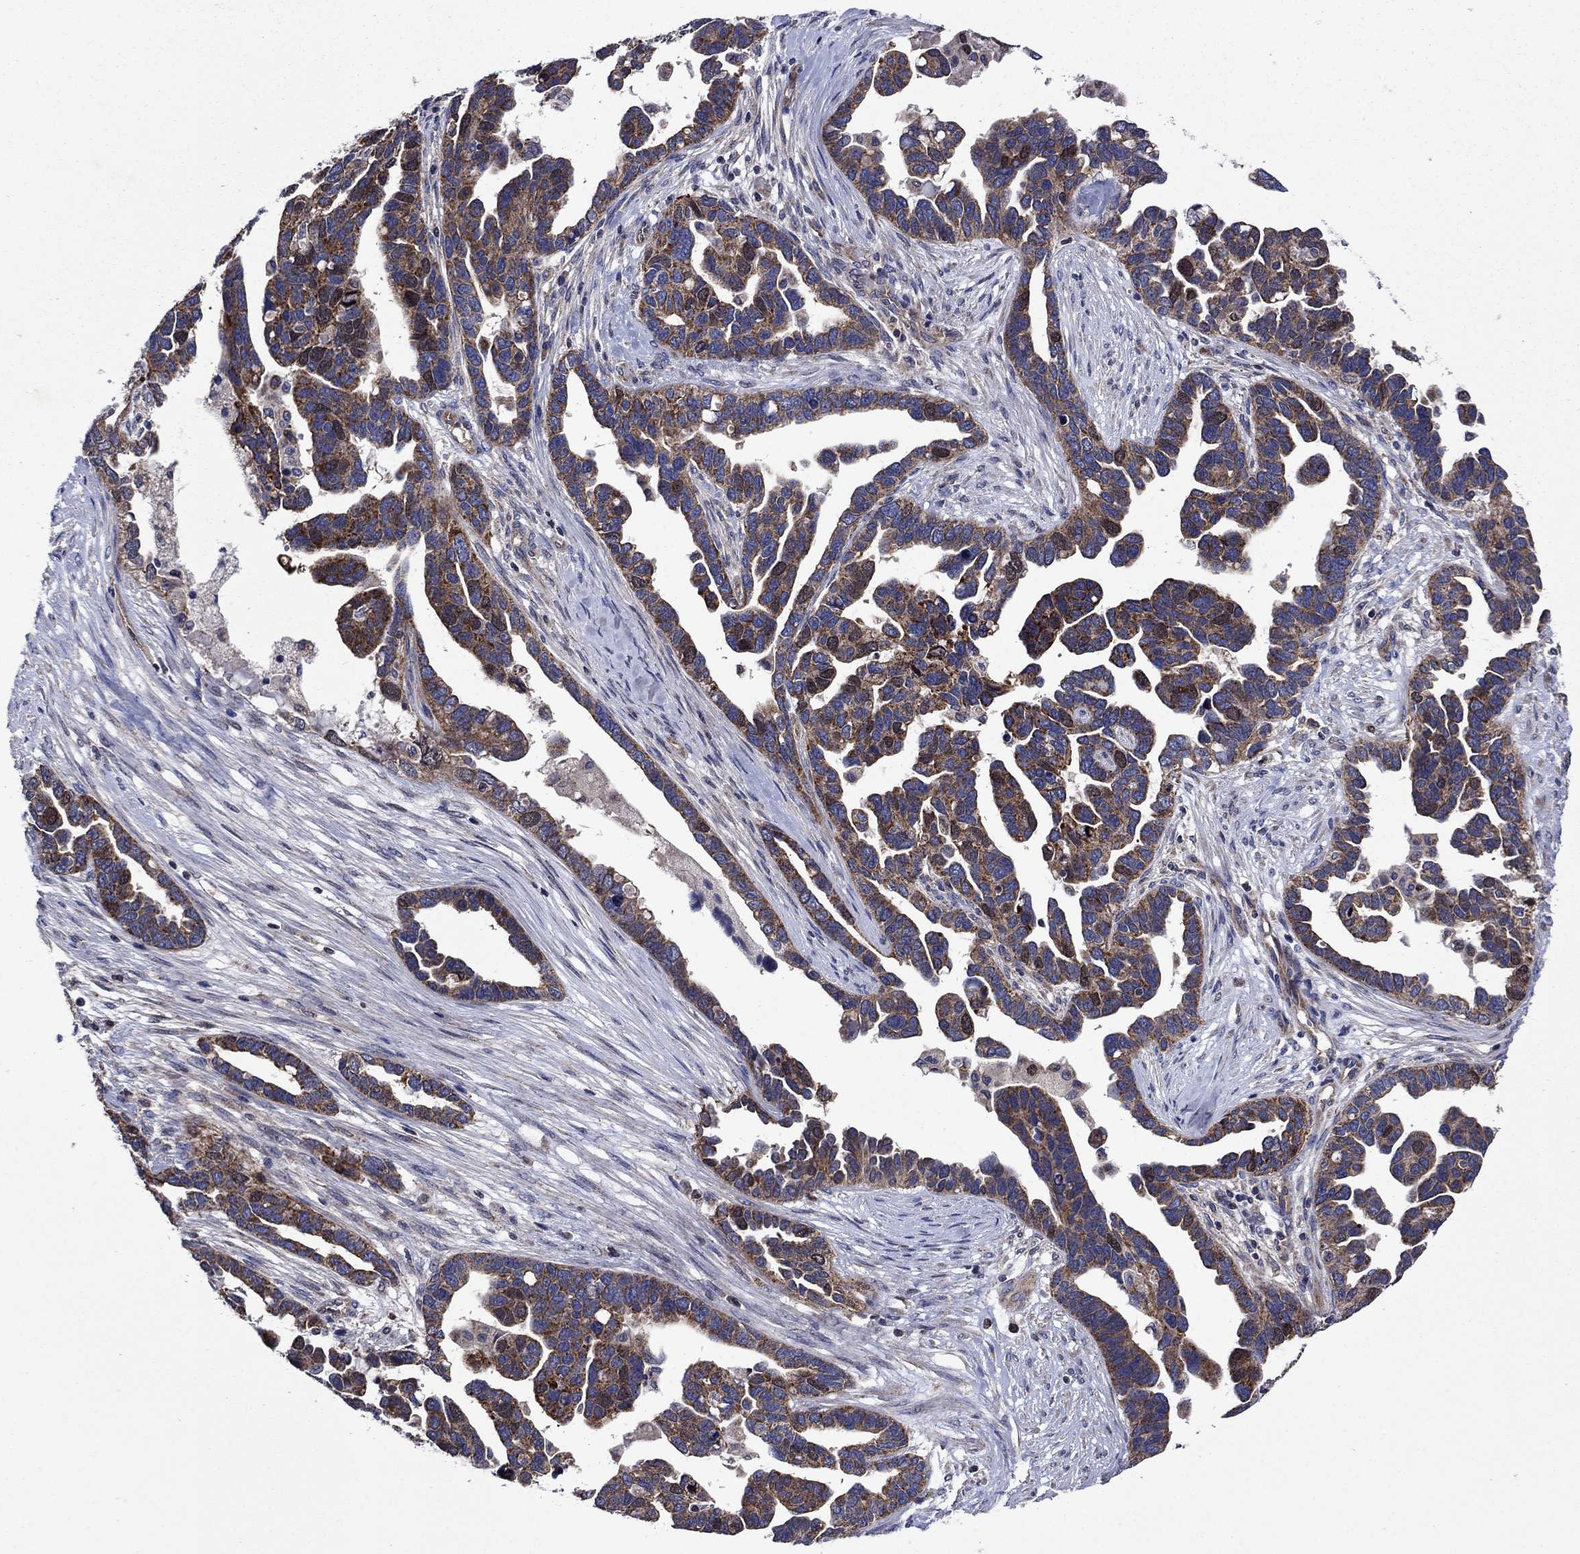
{"staining": {"intensity": "moderate", "quantity": ">75%", "location": "cytoplasmic/membranous"}, "tissue": "ovarian cancer", "cell_type": "Tumor cells", "image_type": "cancer", "snomed": [{"axis": "morphology", "description": "Cystadenocarcinoma, serous, NOS"}, {"axis": "topography", "description": "Ovary"}], "caption": "Tumor cells display medium levels of moderate cytoplasmic/membranous positivity in approximately >75% of cells in ovarian serous cystadenocarcinoma. (DAB IHC with brightfield microscopy, high magnification).", "gene": "KIF22", "patient": {"sex": "female", "age": 54}}